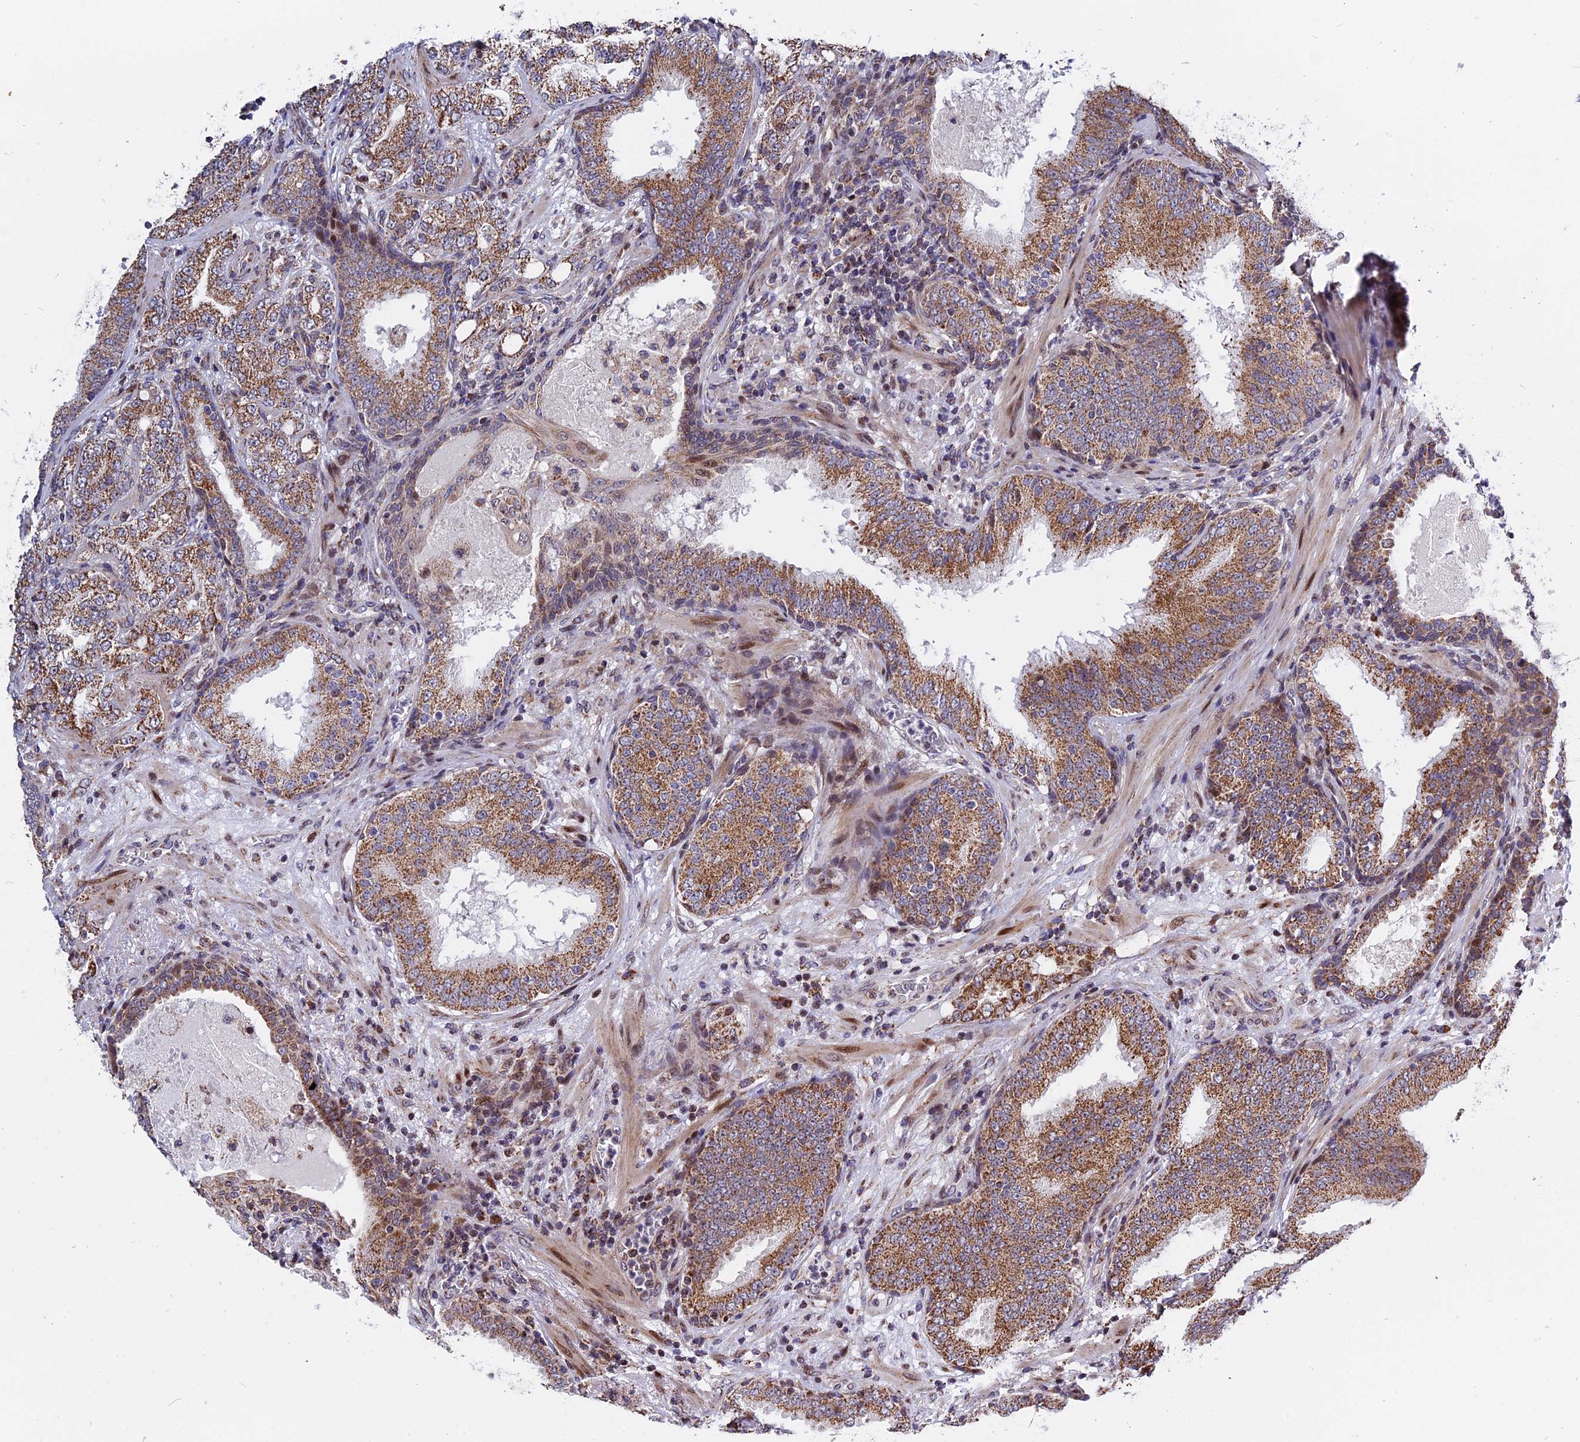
{"staining": {"intensity": "moderate", "quantity": ">75%", "location": "cytoplasmic/membranous"}, "tissue": "prostate cancer", "cell_type": "Tumor cells", "image_type": "cancer", "snomed": [{"axis": "morphology", "description": "Adenocarcinoma, High grade"}, {"axis": "topography", "description": "Prostate"}], "caption": "Immunohistochemical staining of human prostate high-grade adenocarcinoma reveals moderate cytoplasmic/membranous protein staining in about >75% of tumor cells. The staining was performed using DAB (3,3'-diaminobenzidine), with brown indicating positive protein expression. Nuclei are stained blue with hematoxylin.", "gene": "FAM174C", "patient": {"sex": "male", "age": 64}}